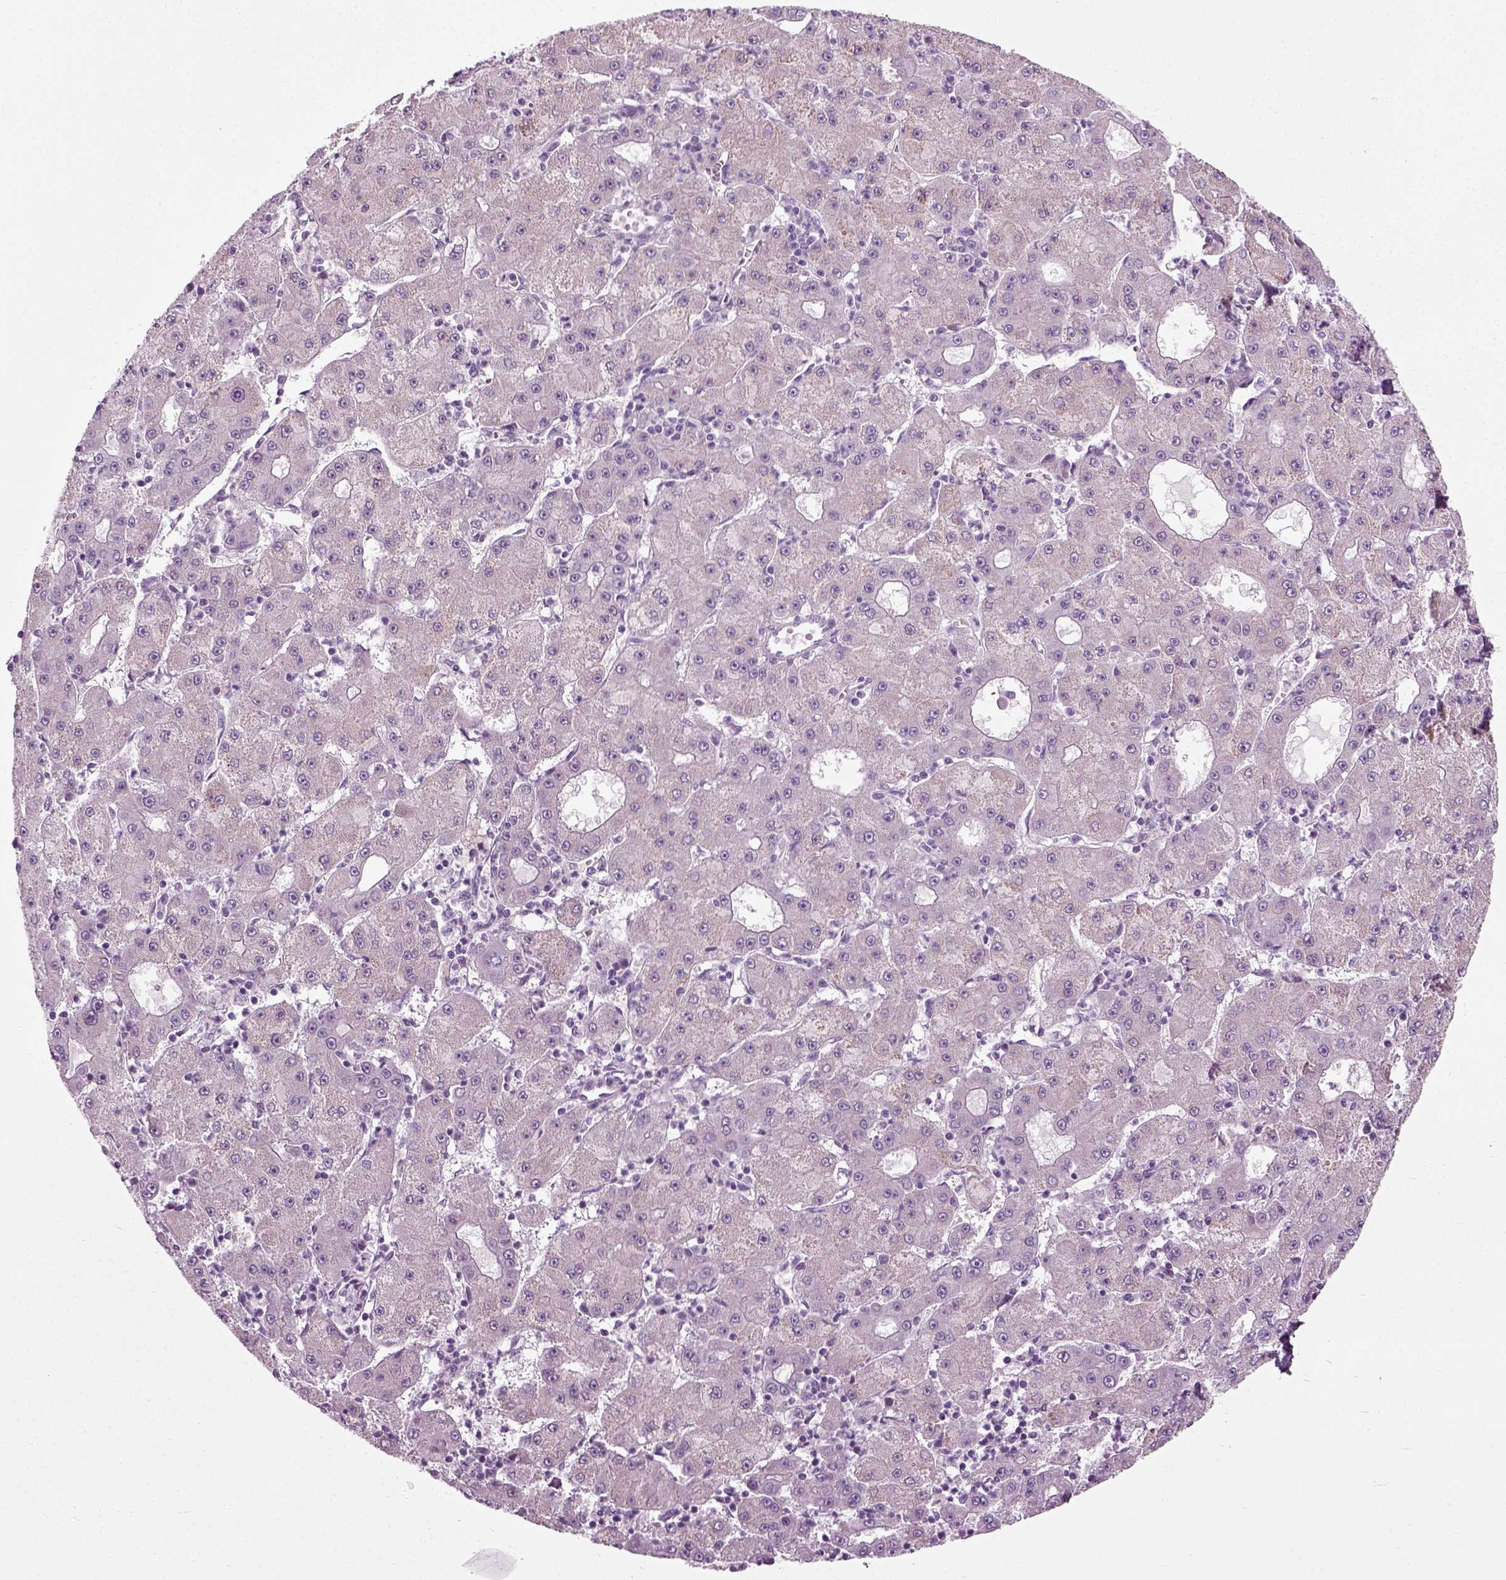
{"staining": {"intensity": "negative", "quantity": "none", "location": "none"}, "tissue": "liver cancer", "cell_type": "Tumor cells", "image_type": "cancer", "snomed": [{"axis": "morphology", "description": "Carcinoma, Hepatocellular, NOS"}, {"axis": "topography", "description": "Liver"}], "caption": "Histopathology image shows no protein staining in tumor cells of hepatocellular carcinoma (liver) tissue.", "gene": "SCG5", "patient": {"sex": "male", "age": 73}}